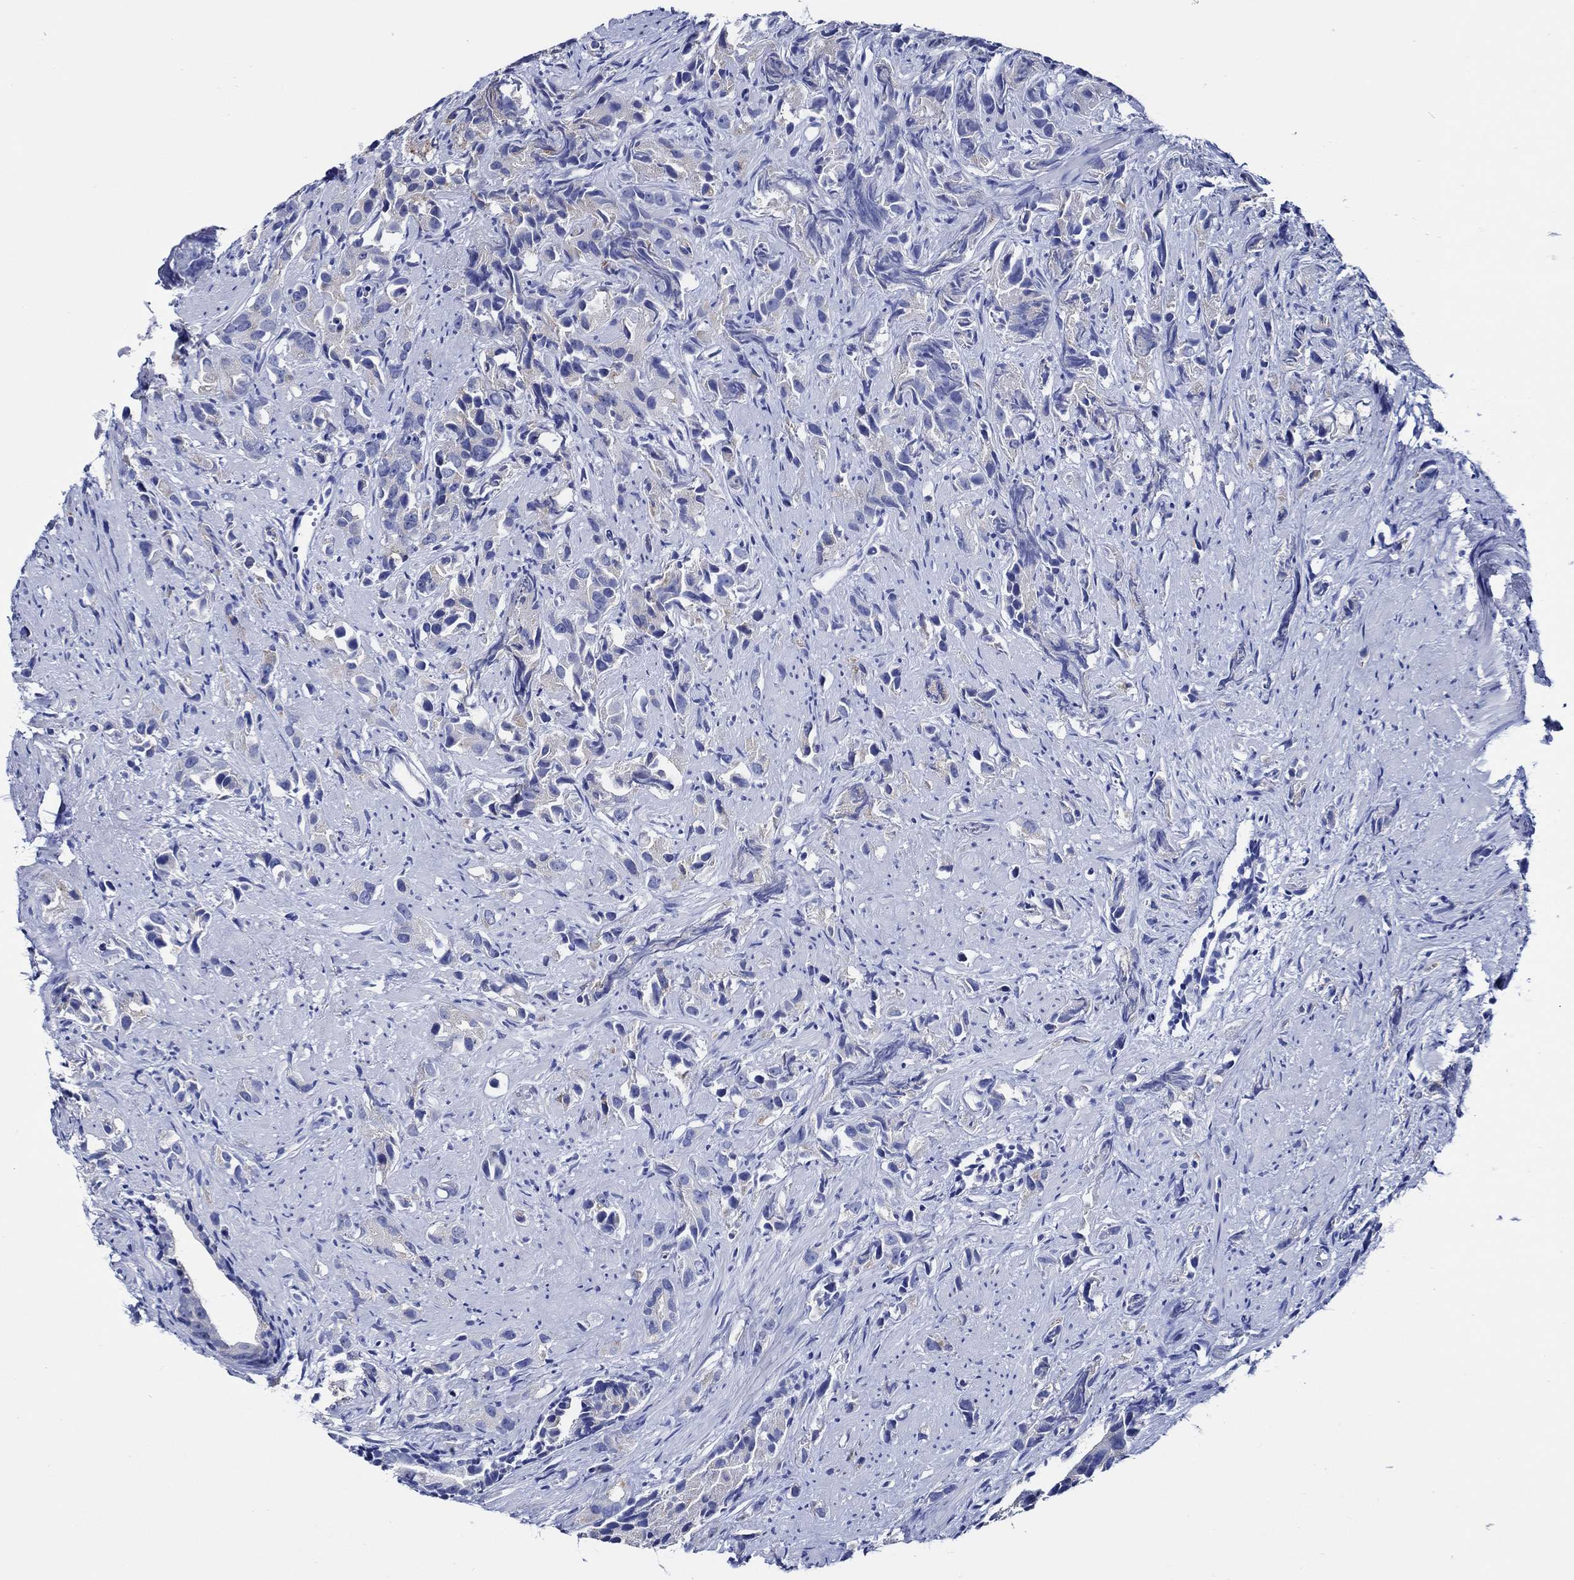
{"staining": {"intensity": "negative", "quantity": "none", "location": "none"}, "tissue": "prostate cancer", "cell_type": "Tumor cells", "image_type": "cancer", "snomed": [{"axis": "morphology", "description": "Adenocarcinoma, High grade"}, {"axis": "topography", "description": "Prostate"}], "caption": "There is no significant expression in tumor cells of prostate adenocarcinoma (high-grade).", "gene": "WDR62", "patient": {"sex": "male", "age": 90}}